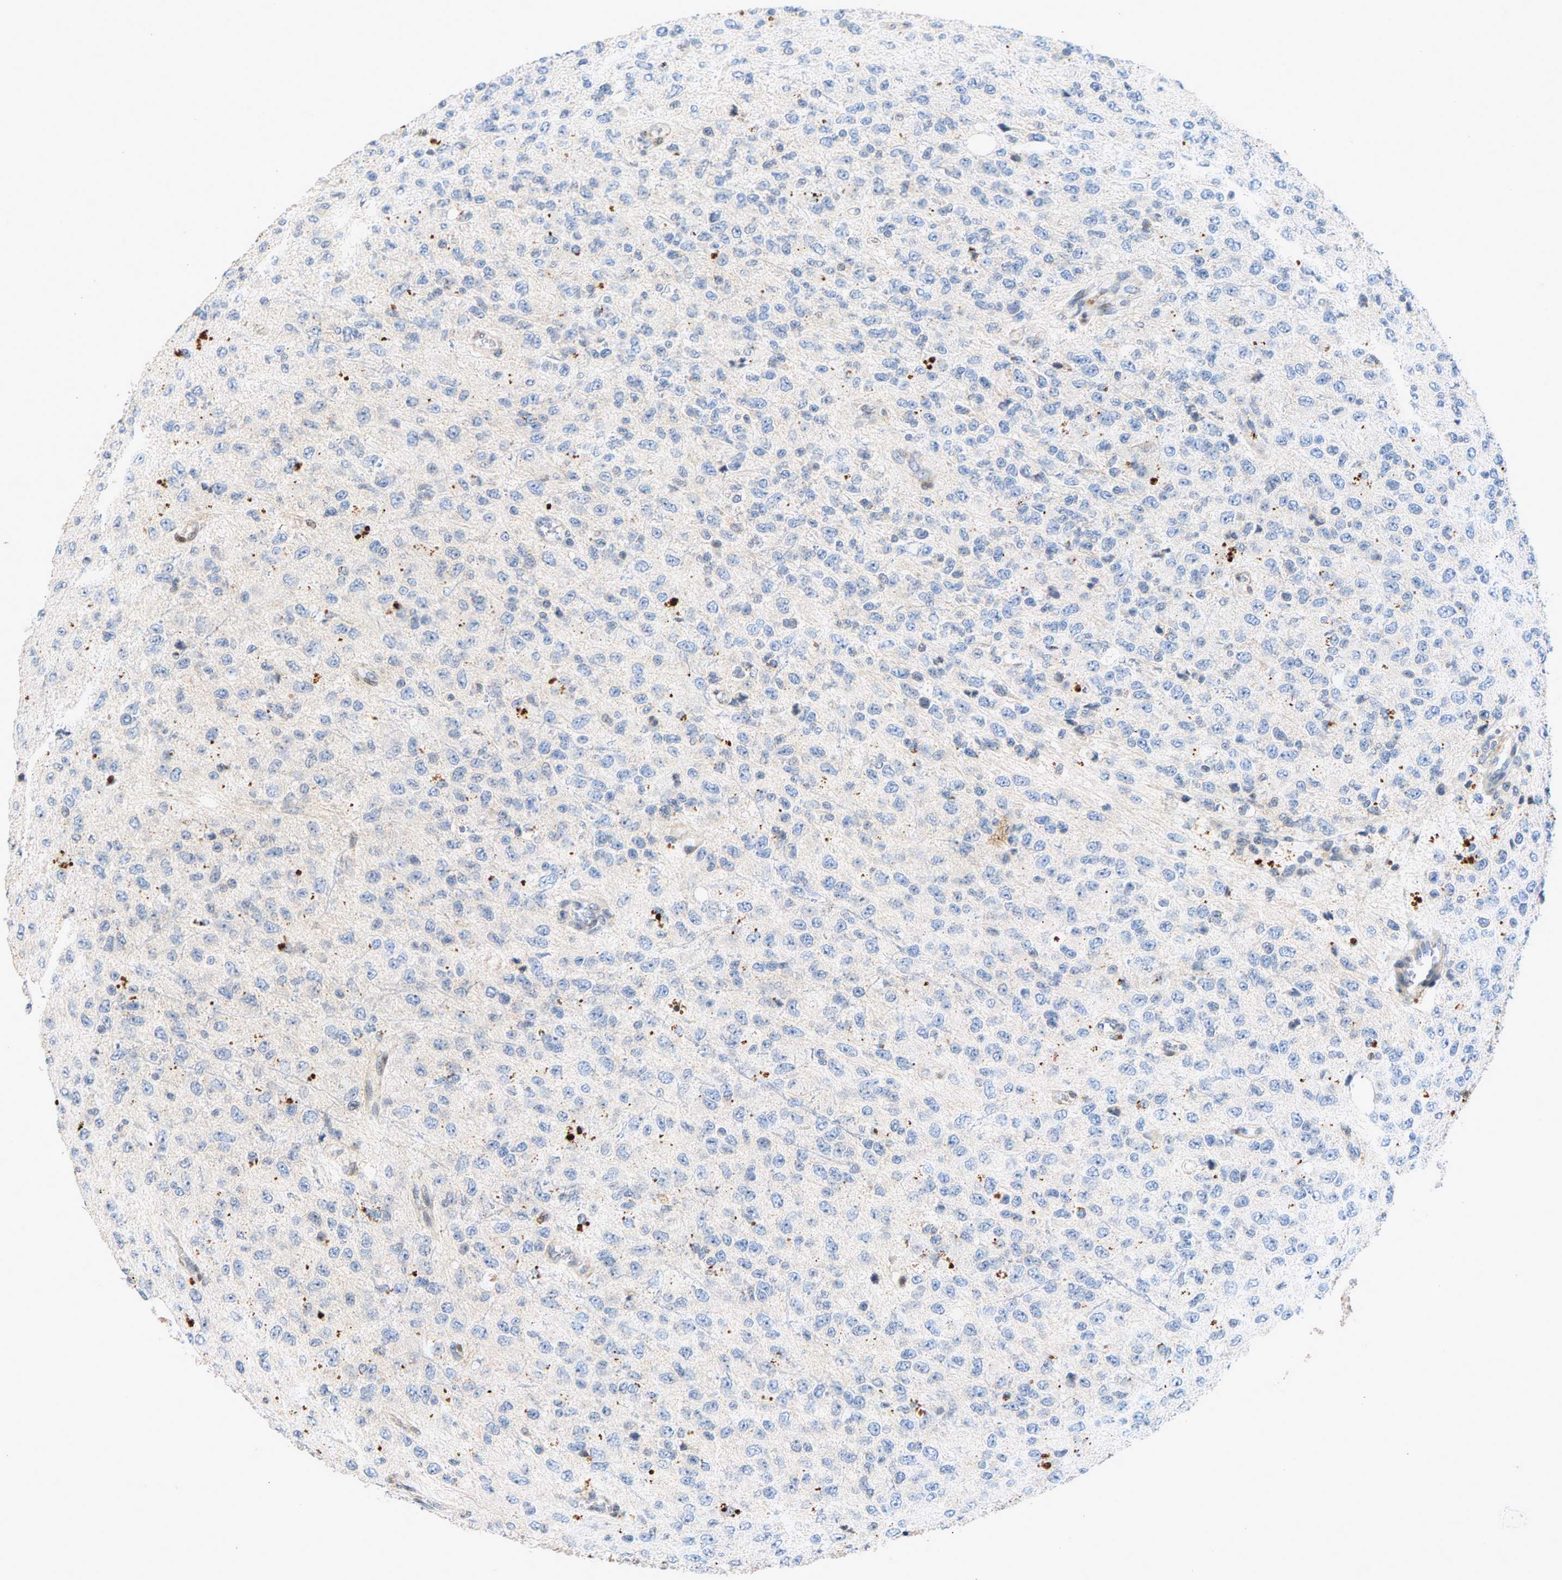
{"staining": {"intensity": "negative", "quantity": "none", "location": "none"}, "tissue": "glioma", "cell_type": "Tumor cells", "image_type": "cancer", "snomed": [{"axis": "morphology", "description": "Glioma, malignant, High grade"}, {"axis": "topography", "description": "pancreas cauda"}], "caption": "Protein analysis of glioma shows no significant positivity in tumor cells. Brightfield microscopy of immunohistochemistry stained with DAB (brown) and hematoxylin (blue), captured at high magnification.", "gene": "ZPR1", "patient": {"sex": "male", "age": 60}}